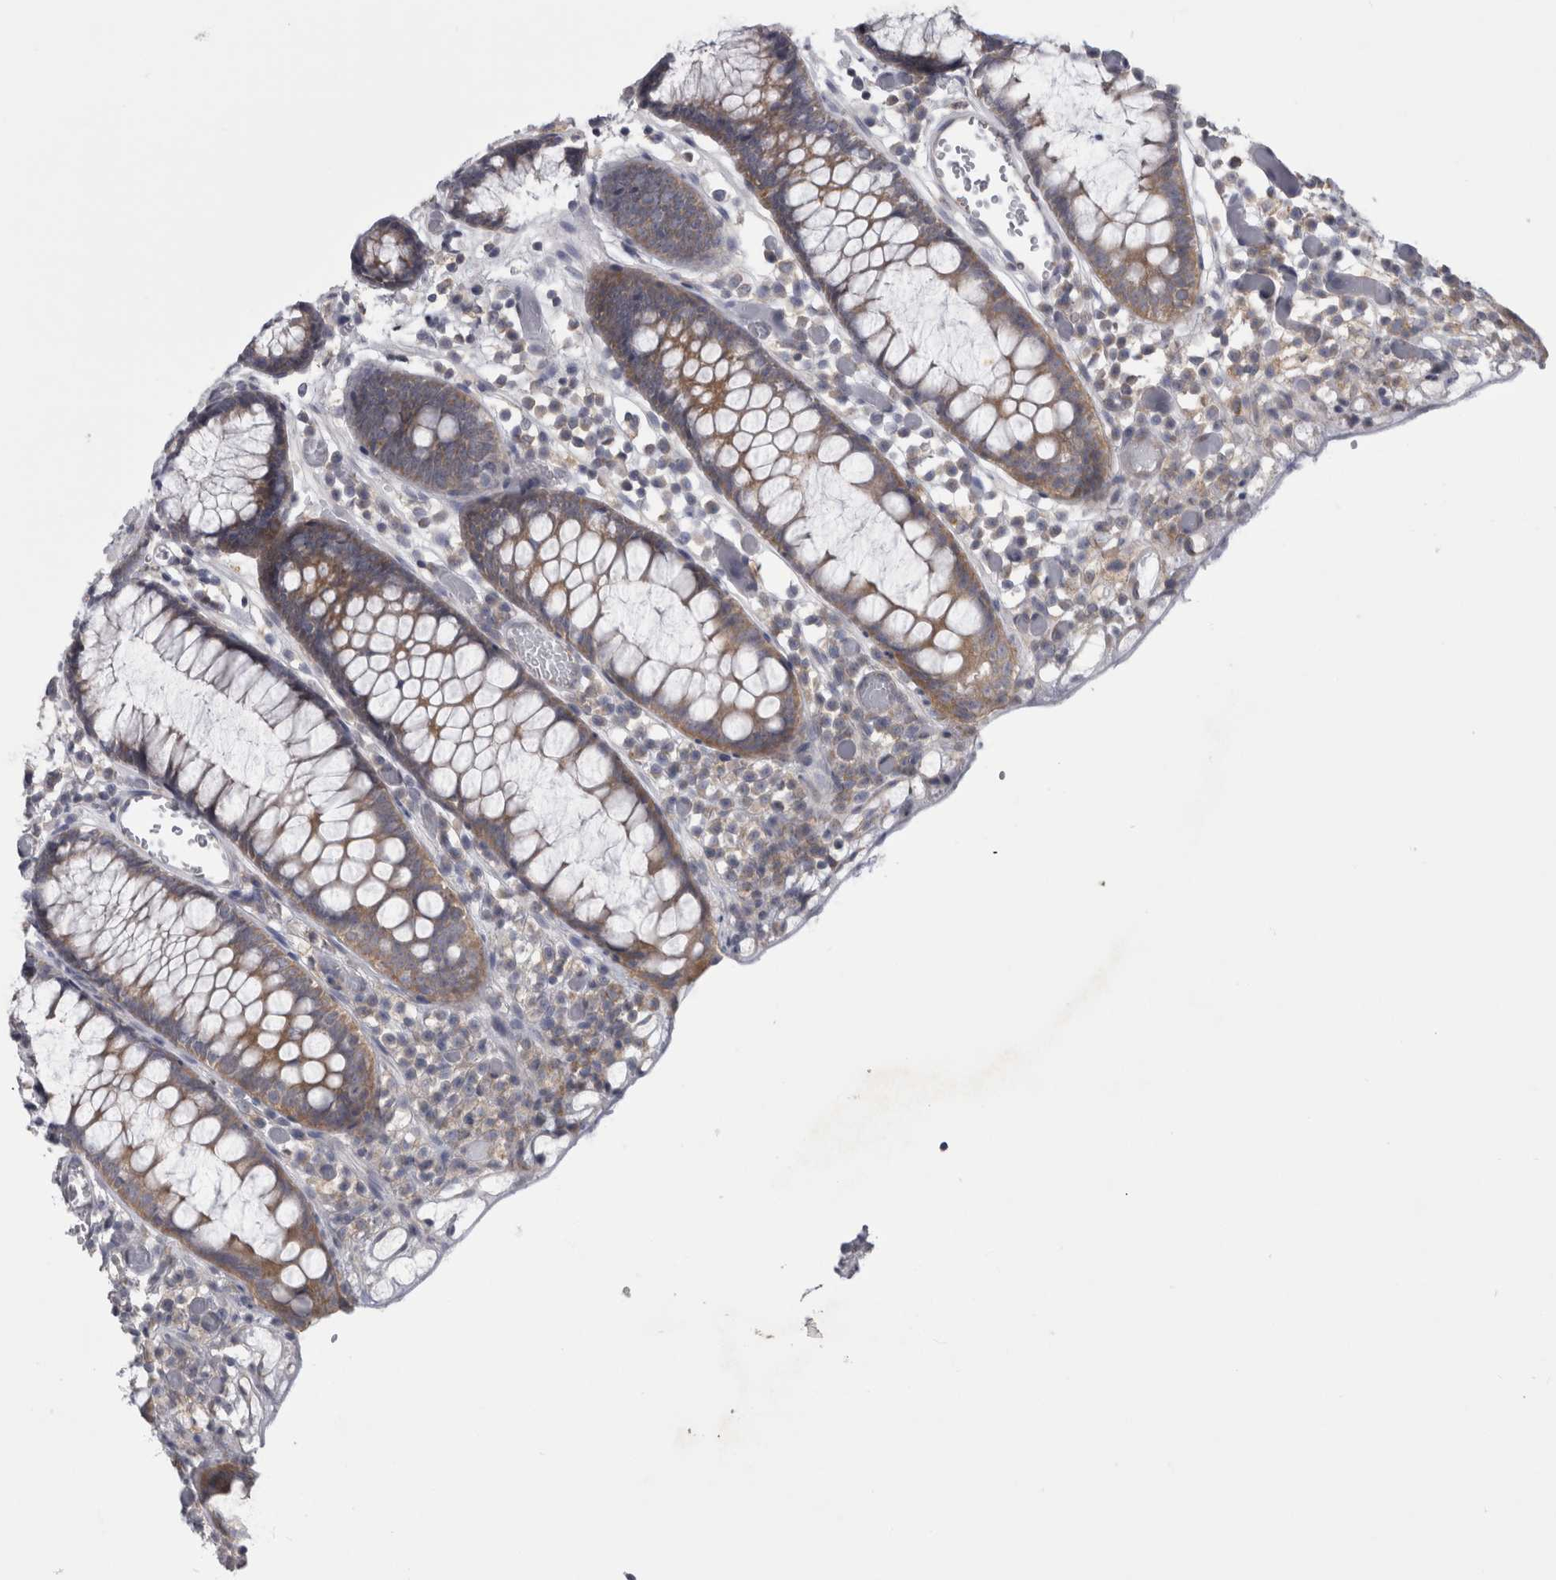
{"staining": {"intensity": "negative", "quantity": "none", "location": "none"}, "tissue": "colon", "cell_type": "Endothelial cells", "image_type": "normal", "snomed": [{"axis": "morphology", "description": "Normal tissue, NOS"}, {"axis": "topography", "description": "Colon"}], "caption": "Histopathology image shows no significant protein staining in endothelial cells of unremarkable colon. (DAB immunohistochemistry, high magnification).", "gene": "PRRC2C", "patient": {"sex": "male", "age": 14}}